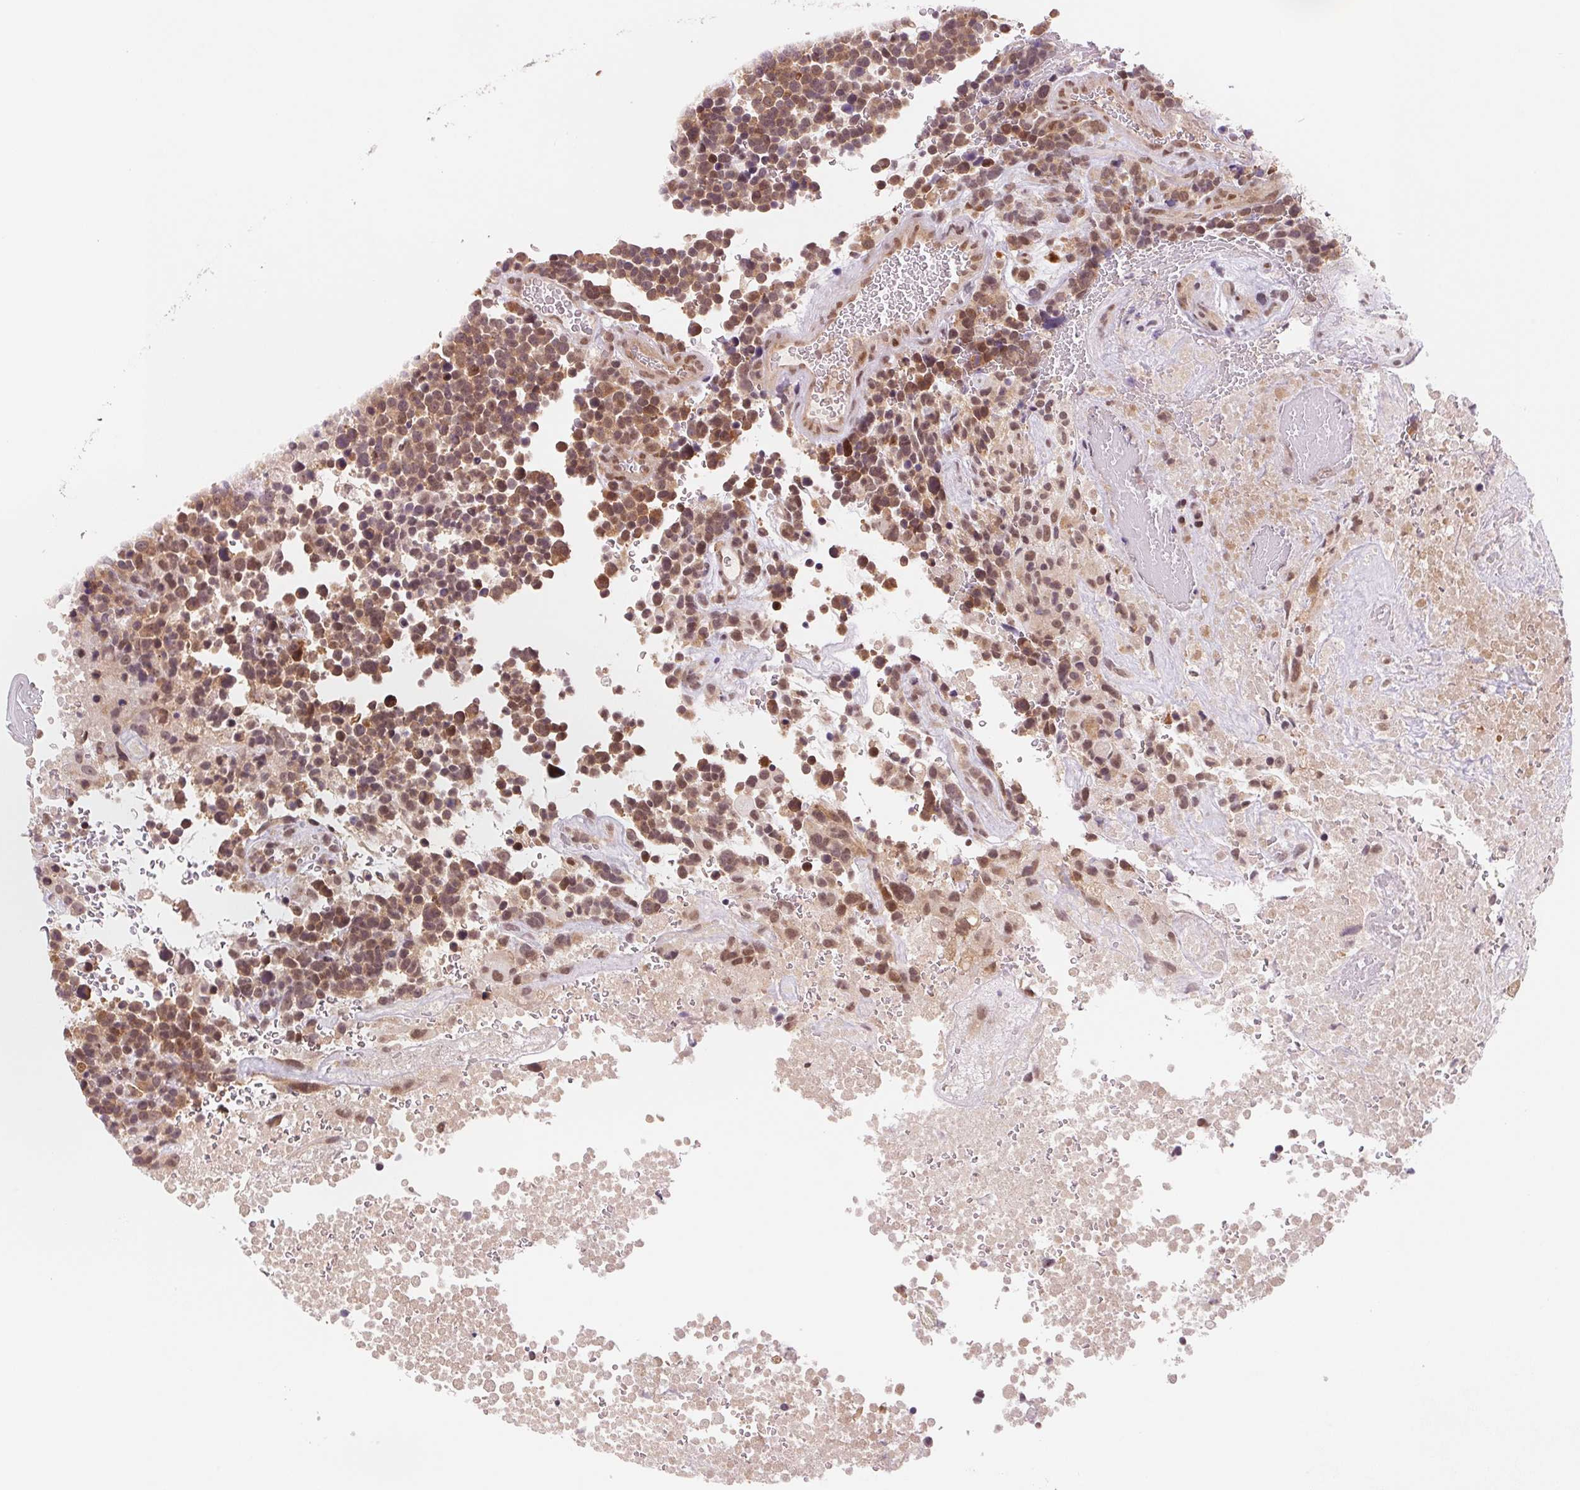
{"staining": {"intensity": "moderate", "quantity": ">75%", "location": "cytoplasmic/membranous,nuclear"}, "tissue": "glioma", "cell_type": "Tumor cells", "image_type": "cancer", "snomed": [{"axis": "morphology", "description": "Glioma, malignant, High grade"}, {"axis": "topography", "description": "Brain"}], "caption": "High-power microscopy captured an IHC histopathology image of malignant high-grade glioma, revealing moderate cytoplasmic/membranous and nuclear staining in about >75% of tumor cells.", "gene": "DNAJB6", "patient": {"sex": "male", "age": 33}}